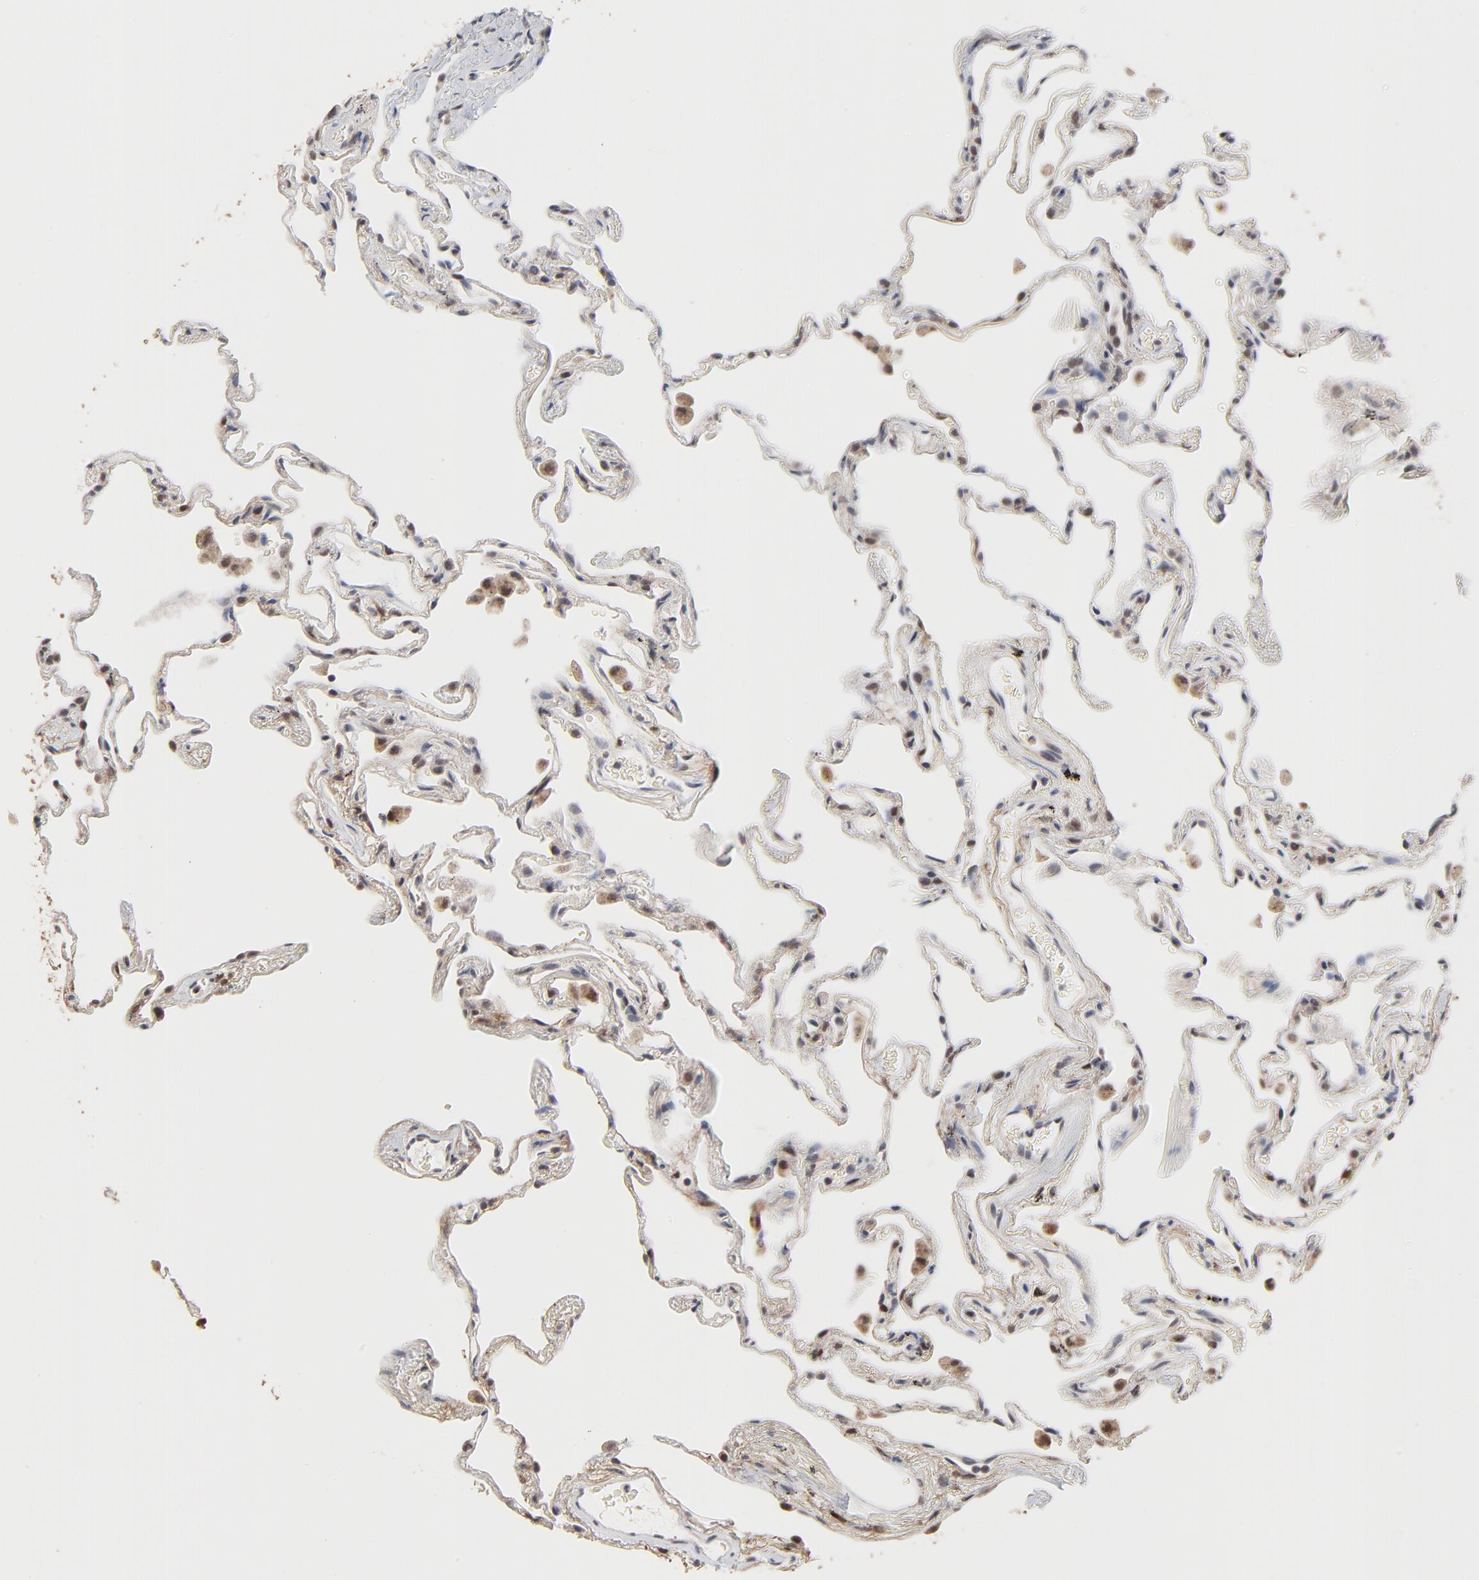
{"staining": {"intensity": "weak", "quantity": "<25%", "location": "cytoplasmic/membranous"}, "tissue": "lung", "cell_type": "Alveolar cells", "image_type": "normal", "snomed": [{"axis": "morphology", "description": "Normal tissue, NOS"}, {"axis": "morphology", "description": "Inflammation, NOS"}, {"axis": "topography", "description": "Lung"}], "caption": "Lung was stained to show a protein in brown. There is no significant staining in alveolar cells. Nuclei are stained in blue.", "gene": "MSL2", "patient": {"sex": "male", "age": 69}}